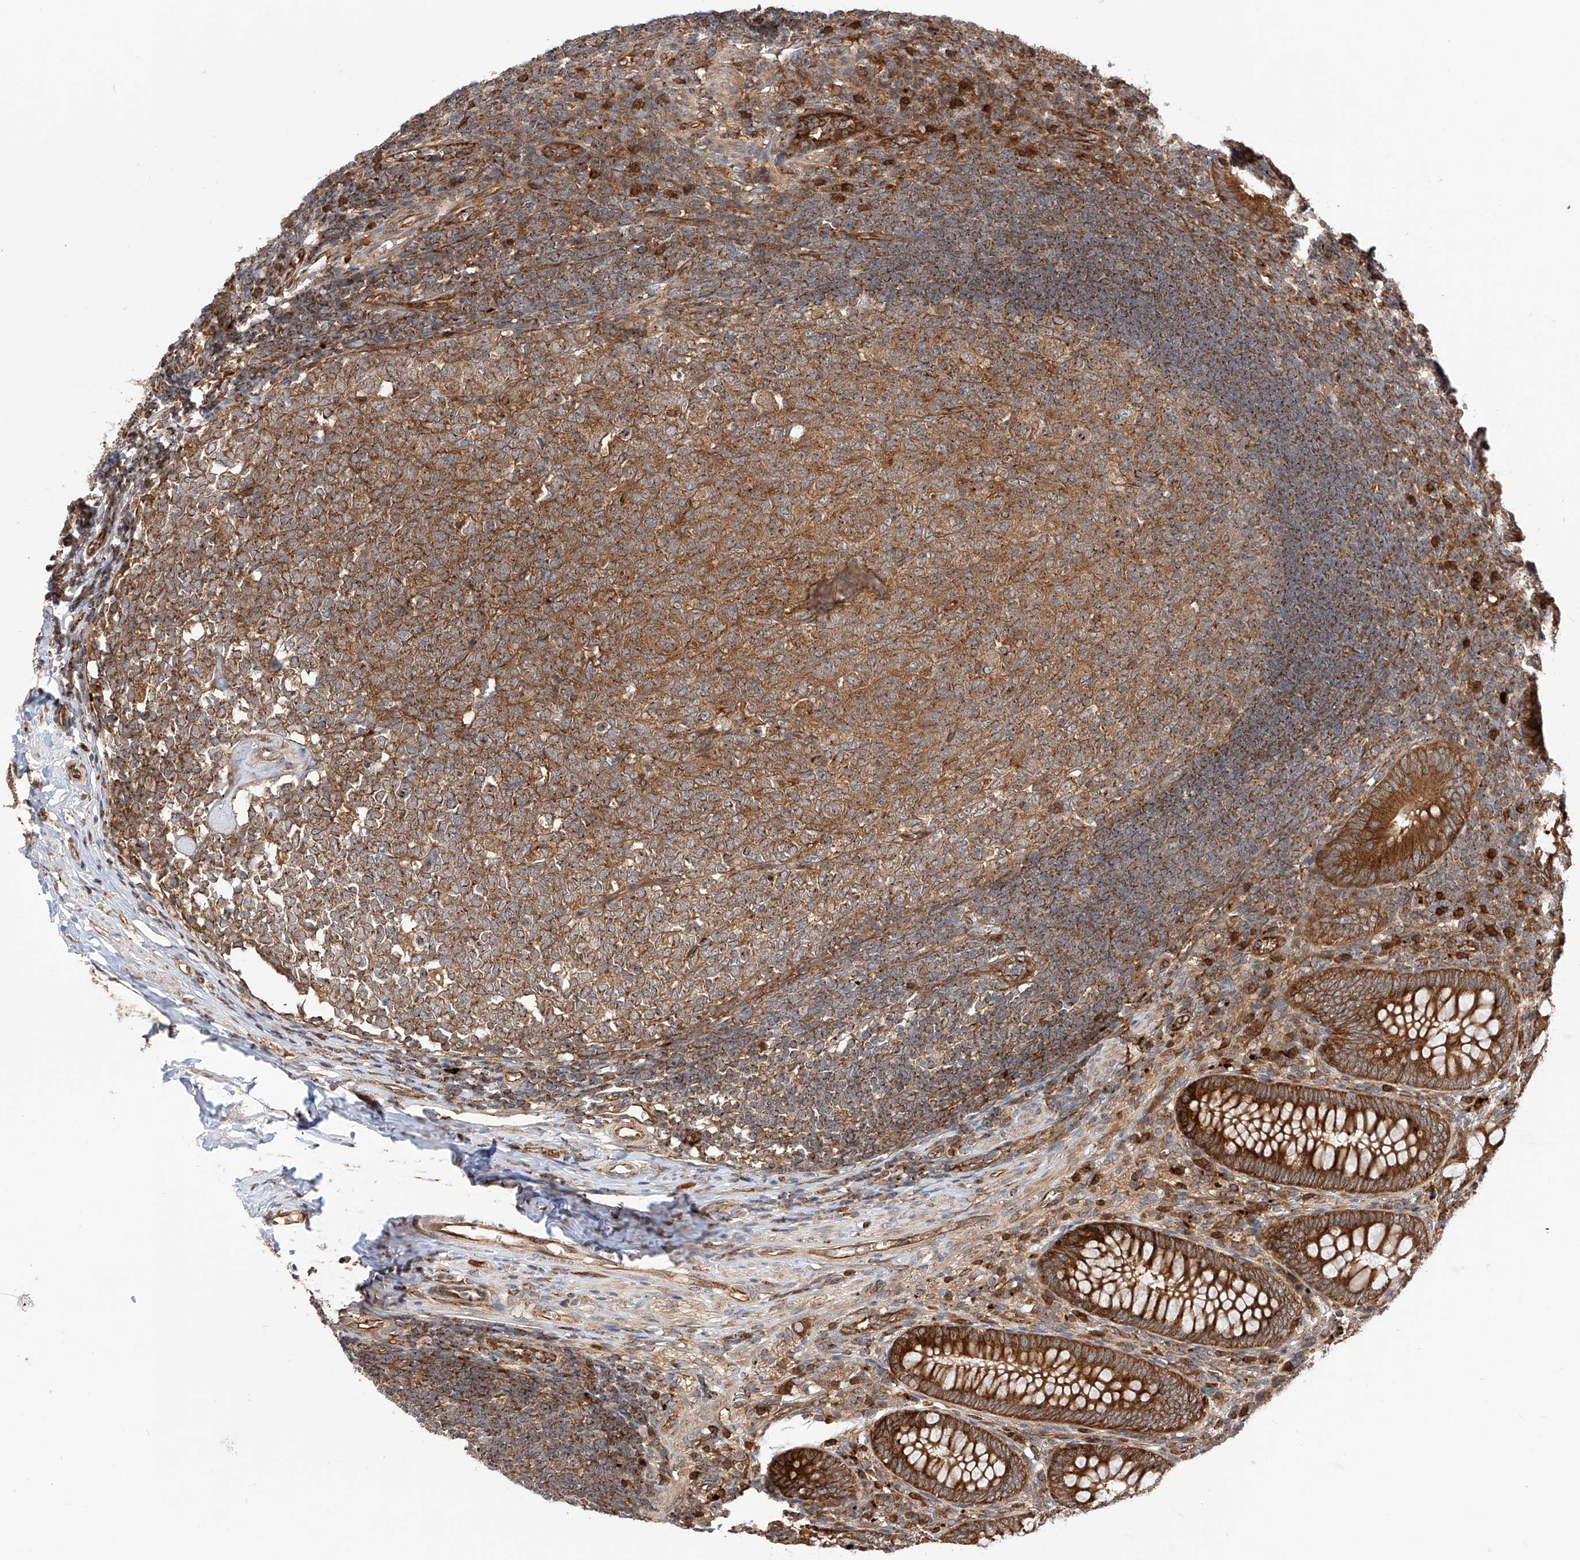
{"staining": {"intensity": "strong", "quantity": ">75%", "location": "cytoplasmic/membranous"}, "tissue": "appendix", "cell_type": "Glandular cells", "image_type": "normal", "snomed": [{"axis": "morphology", "description": "Normal tissue, NOS"}, {"axis": "topography", "description": "Appendix"}], "caption": "High-magnification brightfield microscopy of benign appendix stained with DAB (brown) and counterstained with hematoxylin (blue). glandular cells exhibit strong cytoplasmic/membranous staining is appreciated in about>75% of cells.", "gene": "ISCA2", "patient": {"sex": "male", "age": 14}}